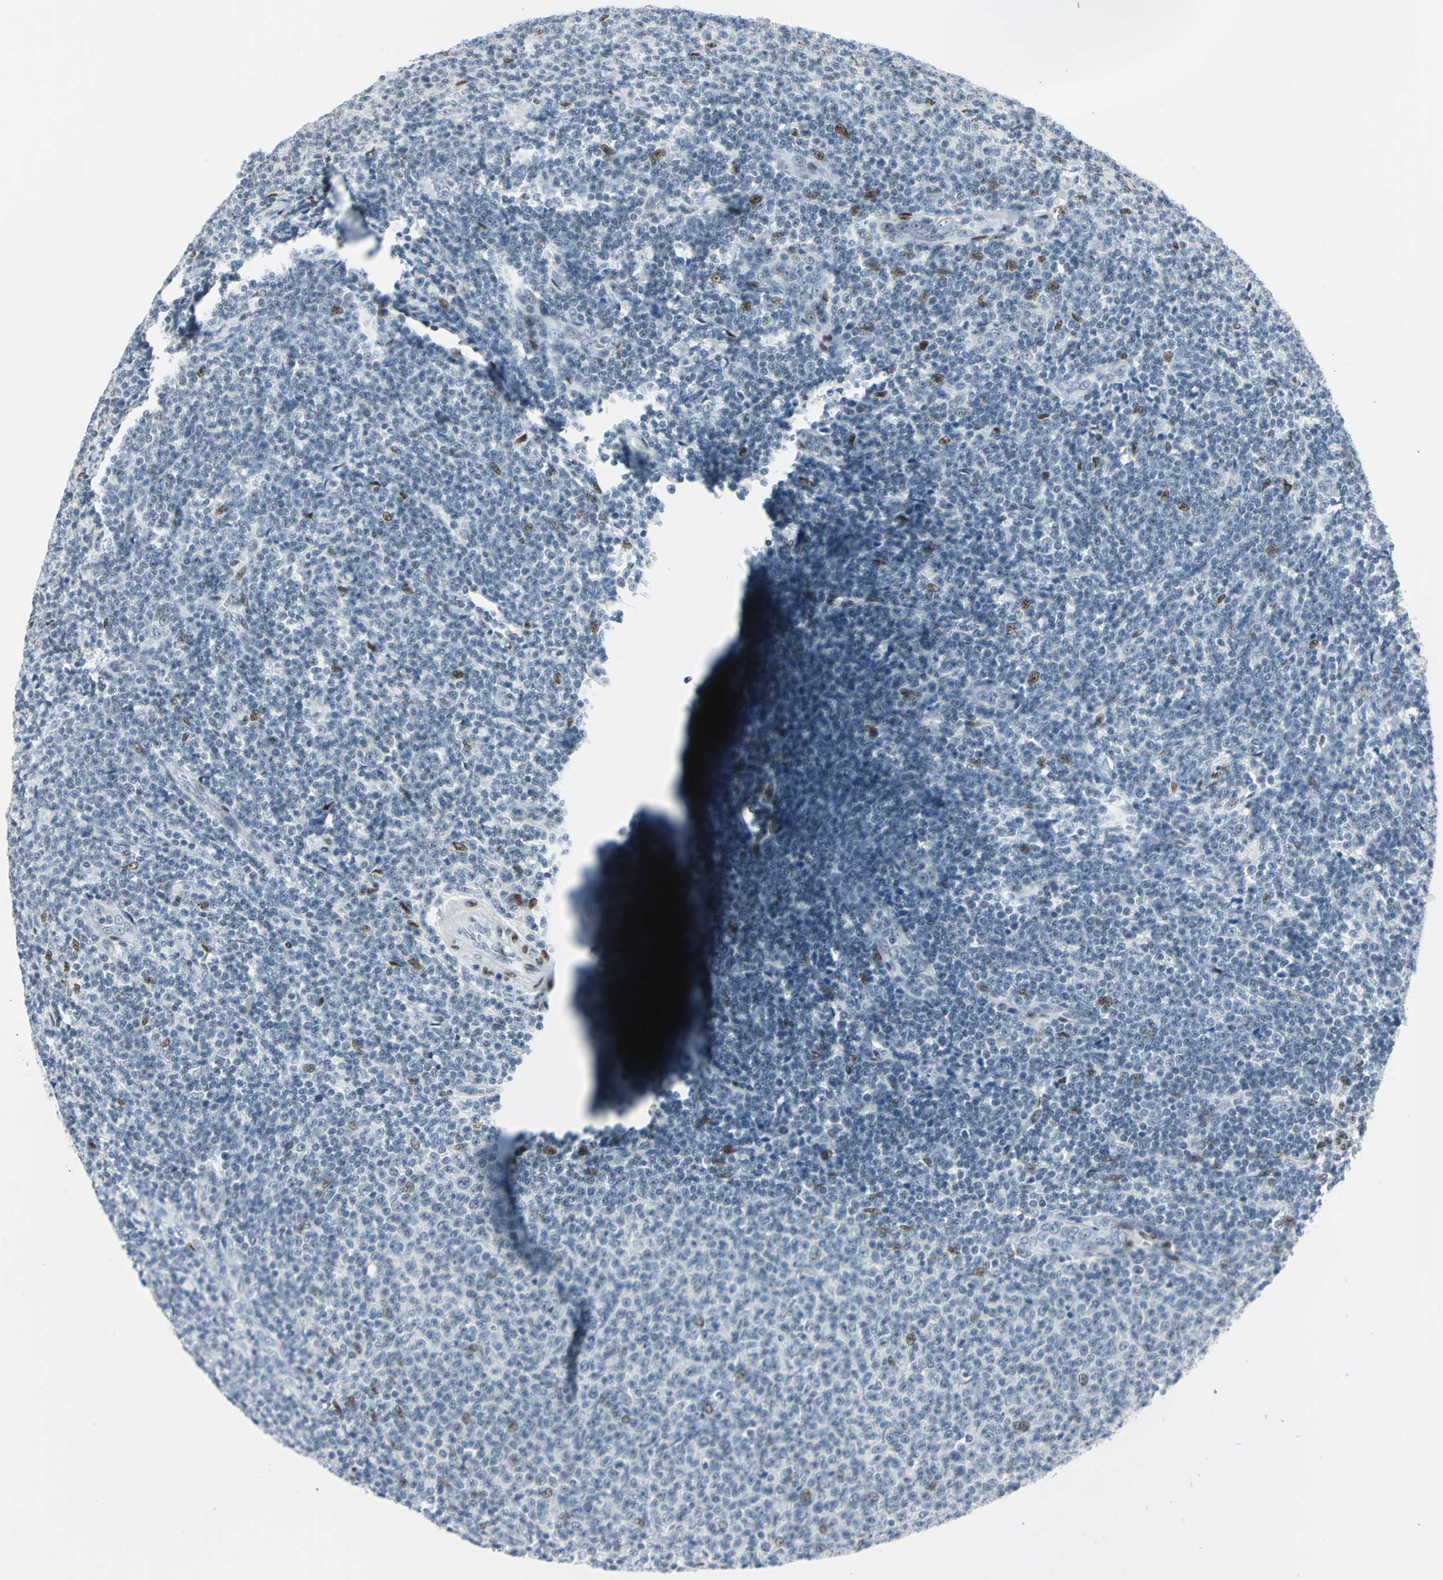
{"staining": {"intensity": "moderate", "quantity": "<25%", "location": "nuclear"}, "tissue": "lymphoma", "cell_type": "Tumor cells", "image_type": "cancer", "snomed": [{"axis": "morphology", "description": "Malignant lymphoma, non-Hodgkin's type, Low grade"}, {"axis": "topography", "description": "Lymph node"}], "caption": "Human lymphoma stained with a brown dye displays moderate nuclear positive positivity in approximately <25% of tumor cells.", "gene": "MEIS2", "patient": {"sex": "male", "age": 66}}